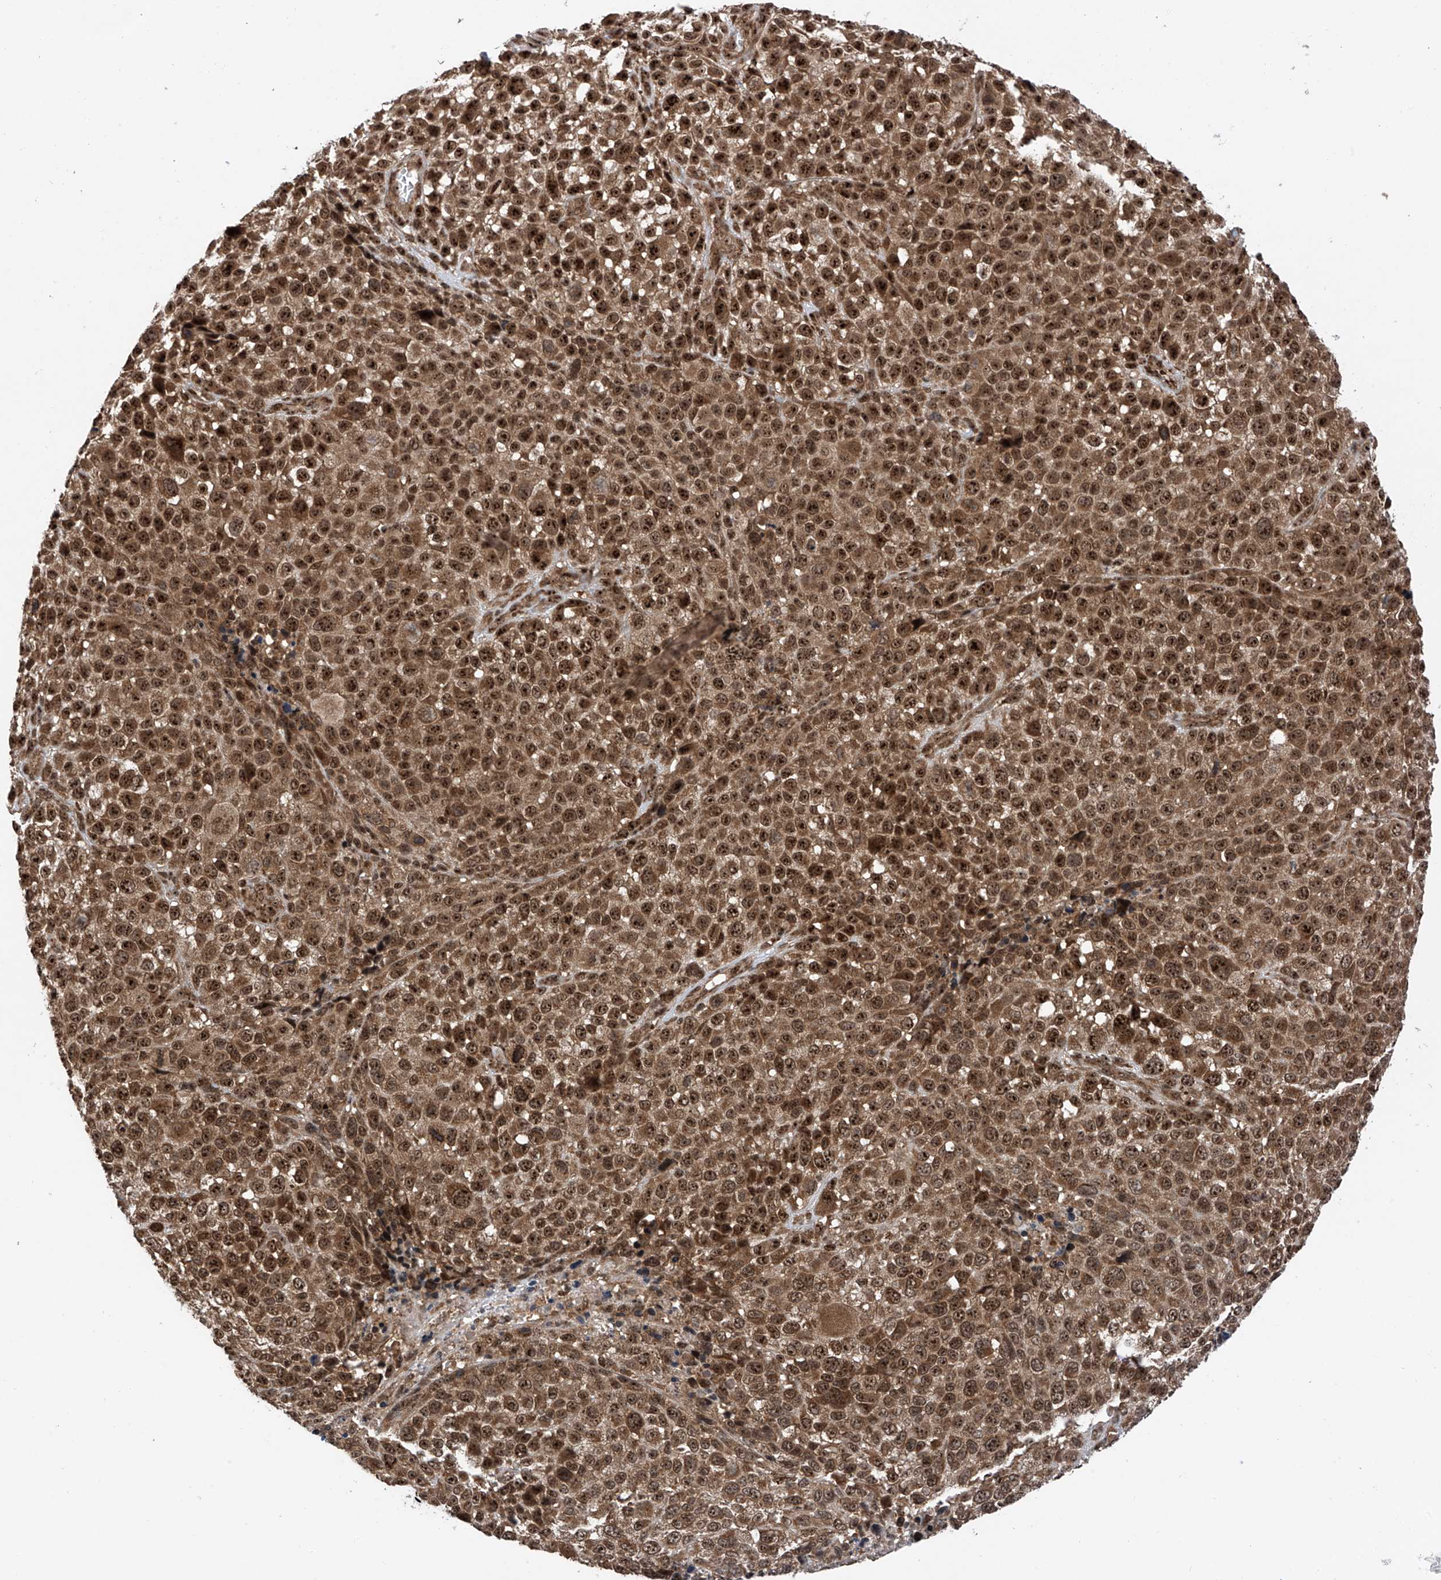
{"staining": {"intensity": "moderate", "quantity": ">75%", "location": "cytoplasmic/membranous,nuclear"}, "tissue": "melanoma", "cell_type": "Tumor cells", "image_type": "cancer", "snomed": [{"axis": "morphology", "description": "Malignant melanoma, NOS"}, {"axis": "topography", "description": "Skin of trunk"}], "caption": "An image of malignant melanoma stained for a protein reveals moderate cytoplasmic/membranous and nuclear brown staining in tumor cells.", "gene": "C1orf131", "patient": {"sex": "male", "age": 71}}